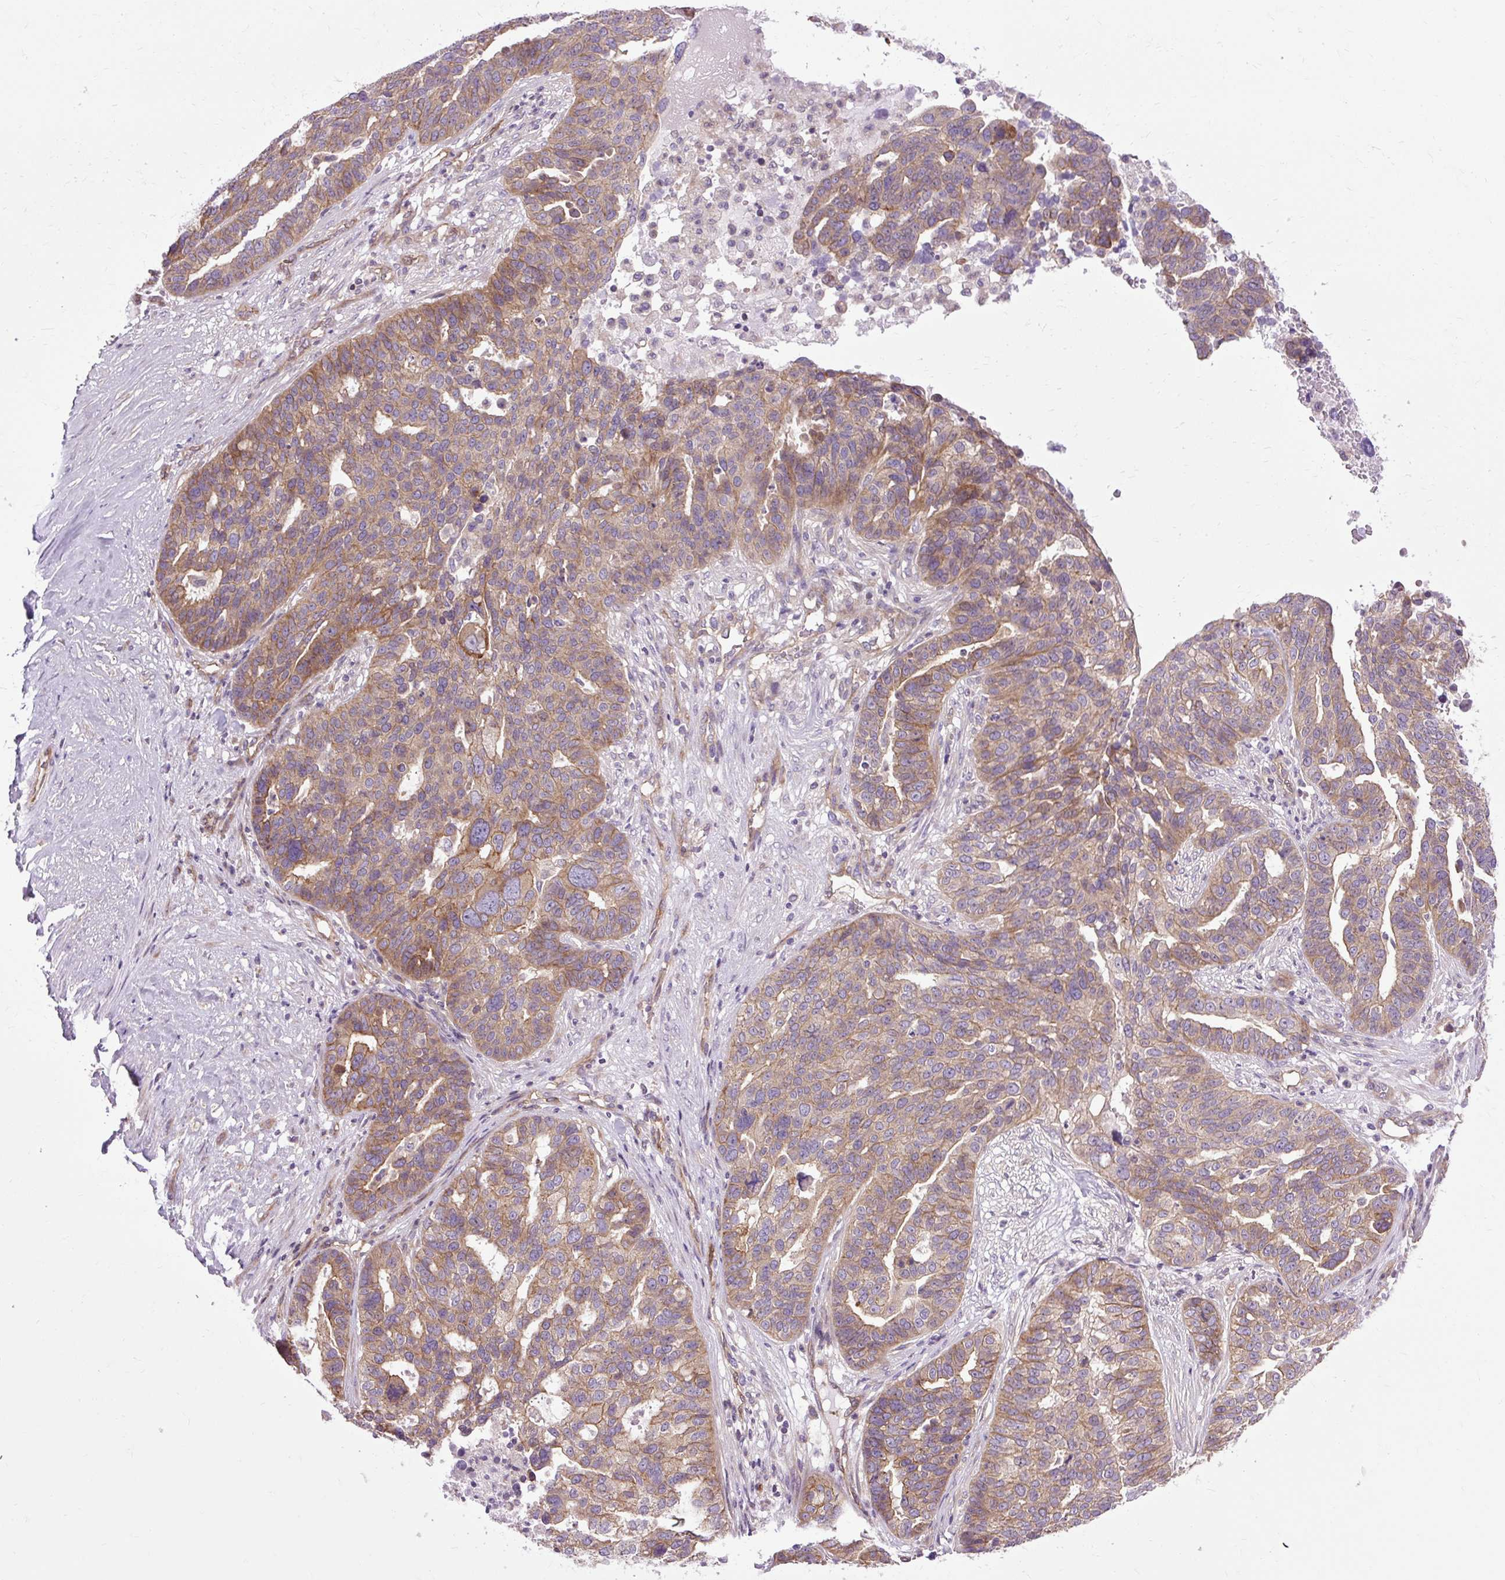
{"staining": {"intensity": "moderate", "quantity": "25%-75%", "location": "cytoplasmic/membranous"}, "tissue": "ovarian cancer", "cell_type": "Tumor cells", "image_type": "cancer", "snomed": [{"axis": "morphology", "description": "Cystadenocarcinoma, serous, NOS"}, {"axis": "topography", "description": "Ovary"}], "caption": "Serous cystadenocarcinoma (ovarian) was stained to show a protein in brown. There is medium levels of moderate cytoplasmic/membranous positivity in about 25%-75% of tumor cells.", "gene": "CCDC93", "patient": {"sex": "female", "age": 59}}